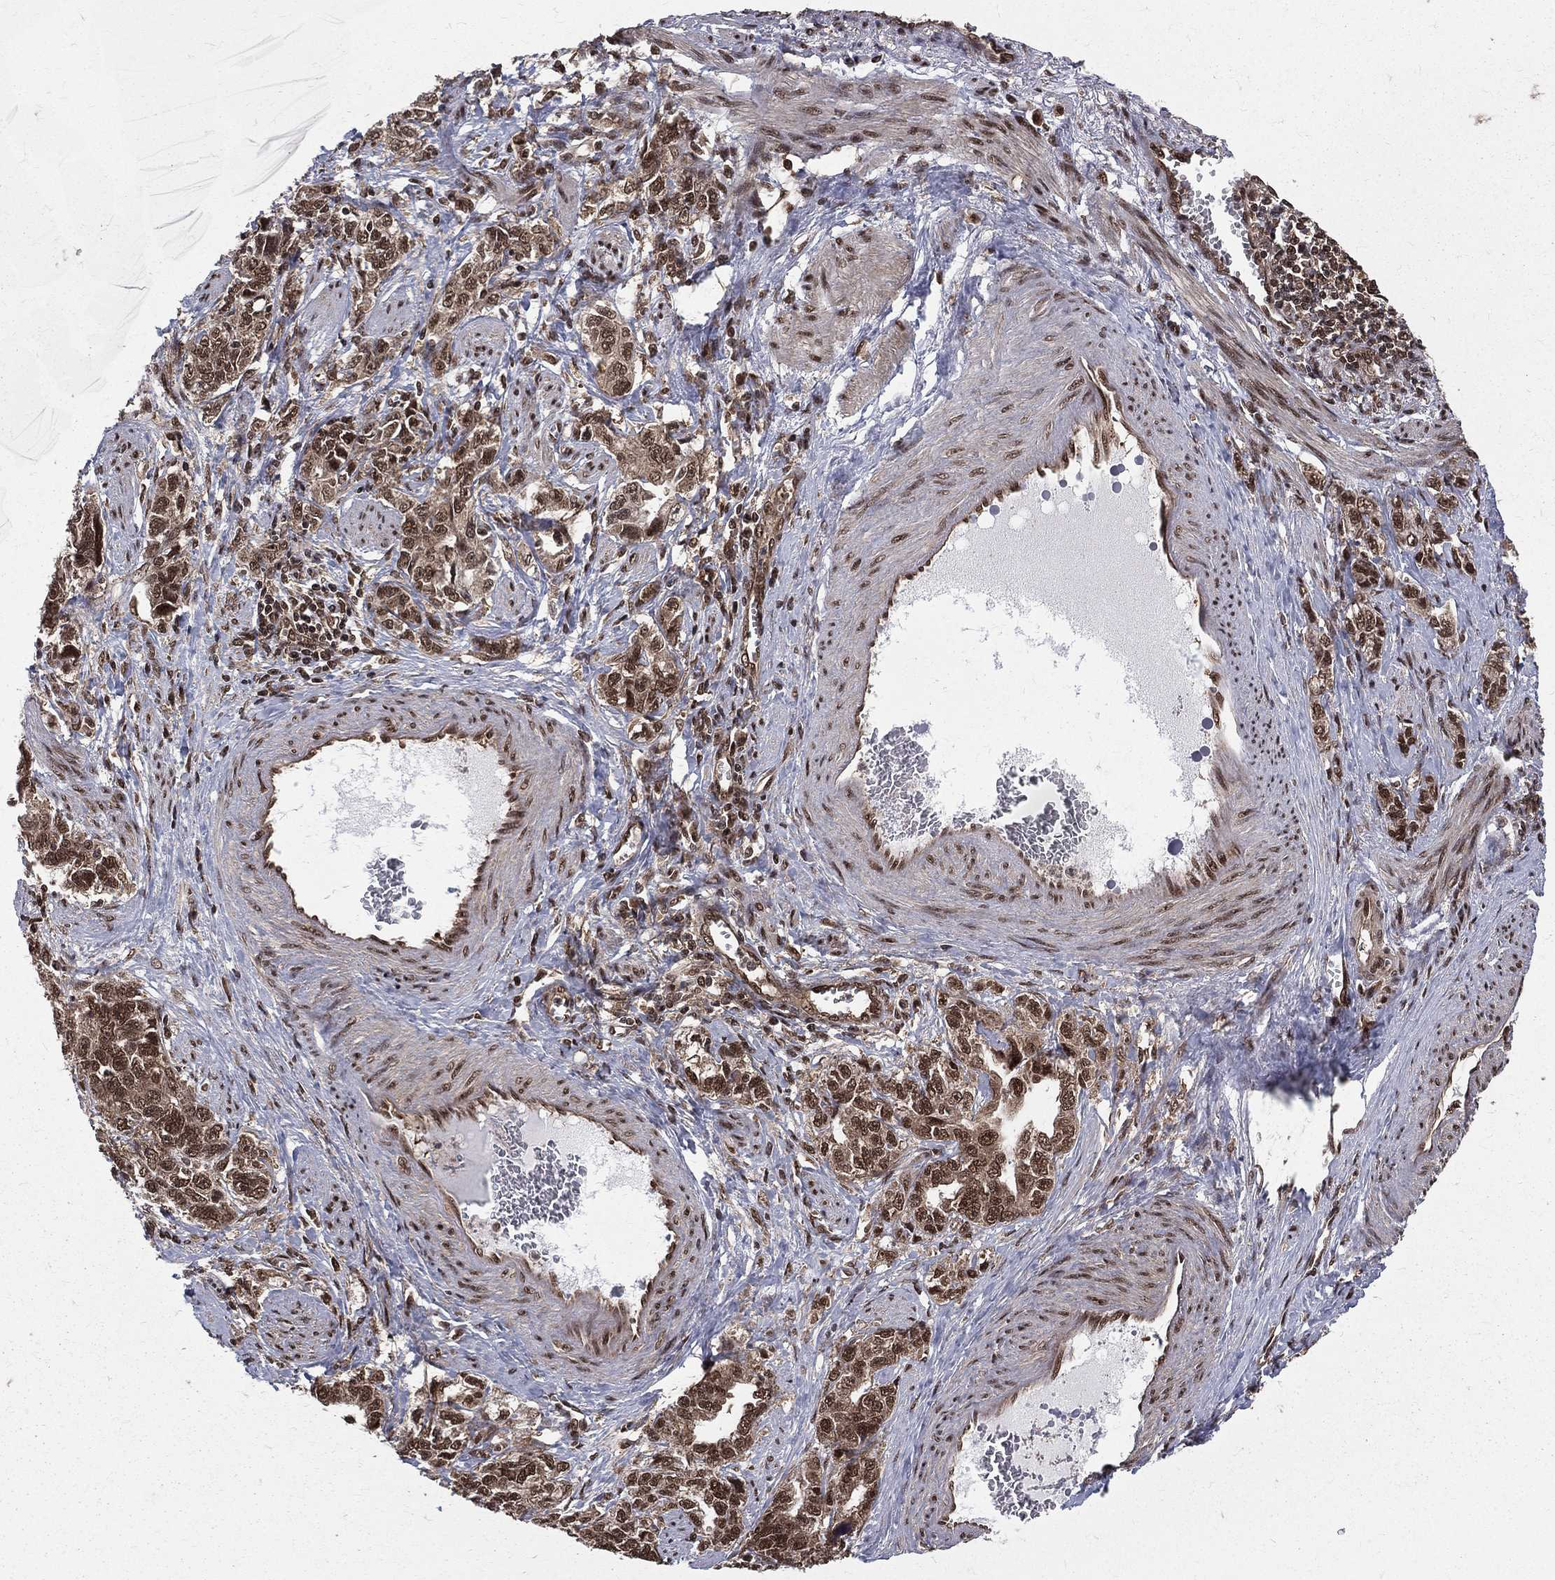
{"staining": {"intensity": "moderate", "quantity": ">75%", "location": "cytoplasmic/membranous,nuclear"}, "tissue": "ovarian cancer", "cell_type": "Tumor cells", "image_type": "cancer", "snomed": [{"axis": "morphology", "description": "Cystadenocarcinoma, serous, NOS"}, {"axis": "topography", "description": "Ovary"}], "caption": "Tumor cells demonstrate moderate cytoplasmic/membranous and nuclear positivity in about >75% of cells in ovarian cancer.", "gene": "COPS4", "patient": {"sex": "female", "age": 51}}